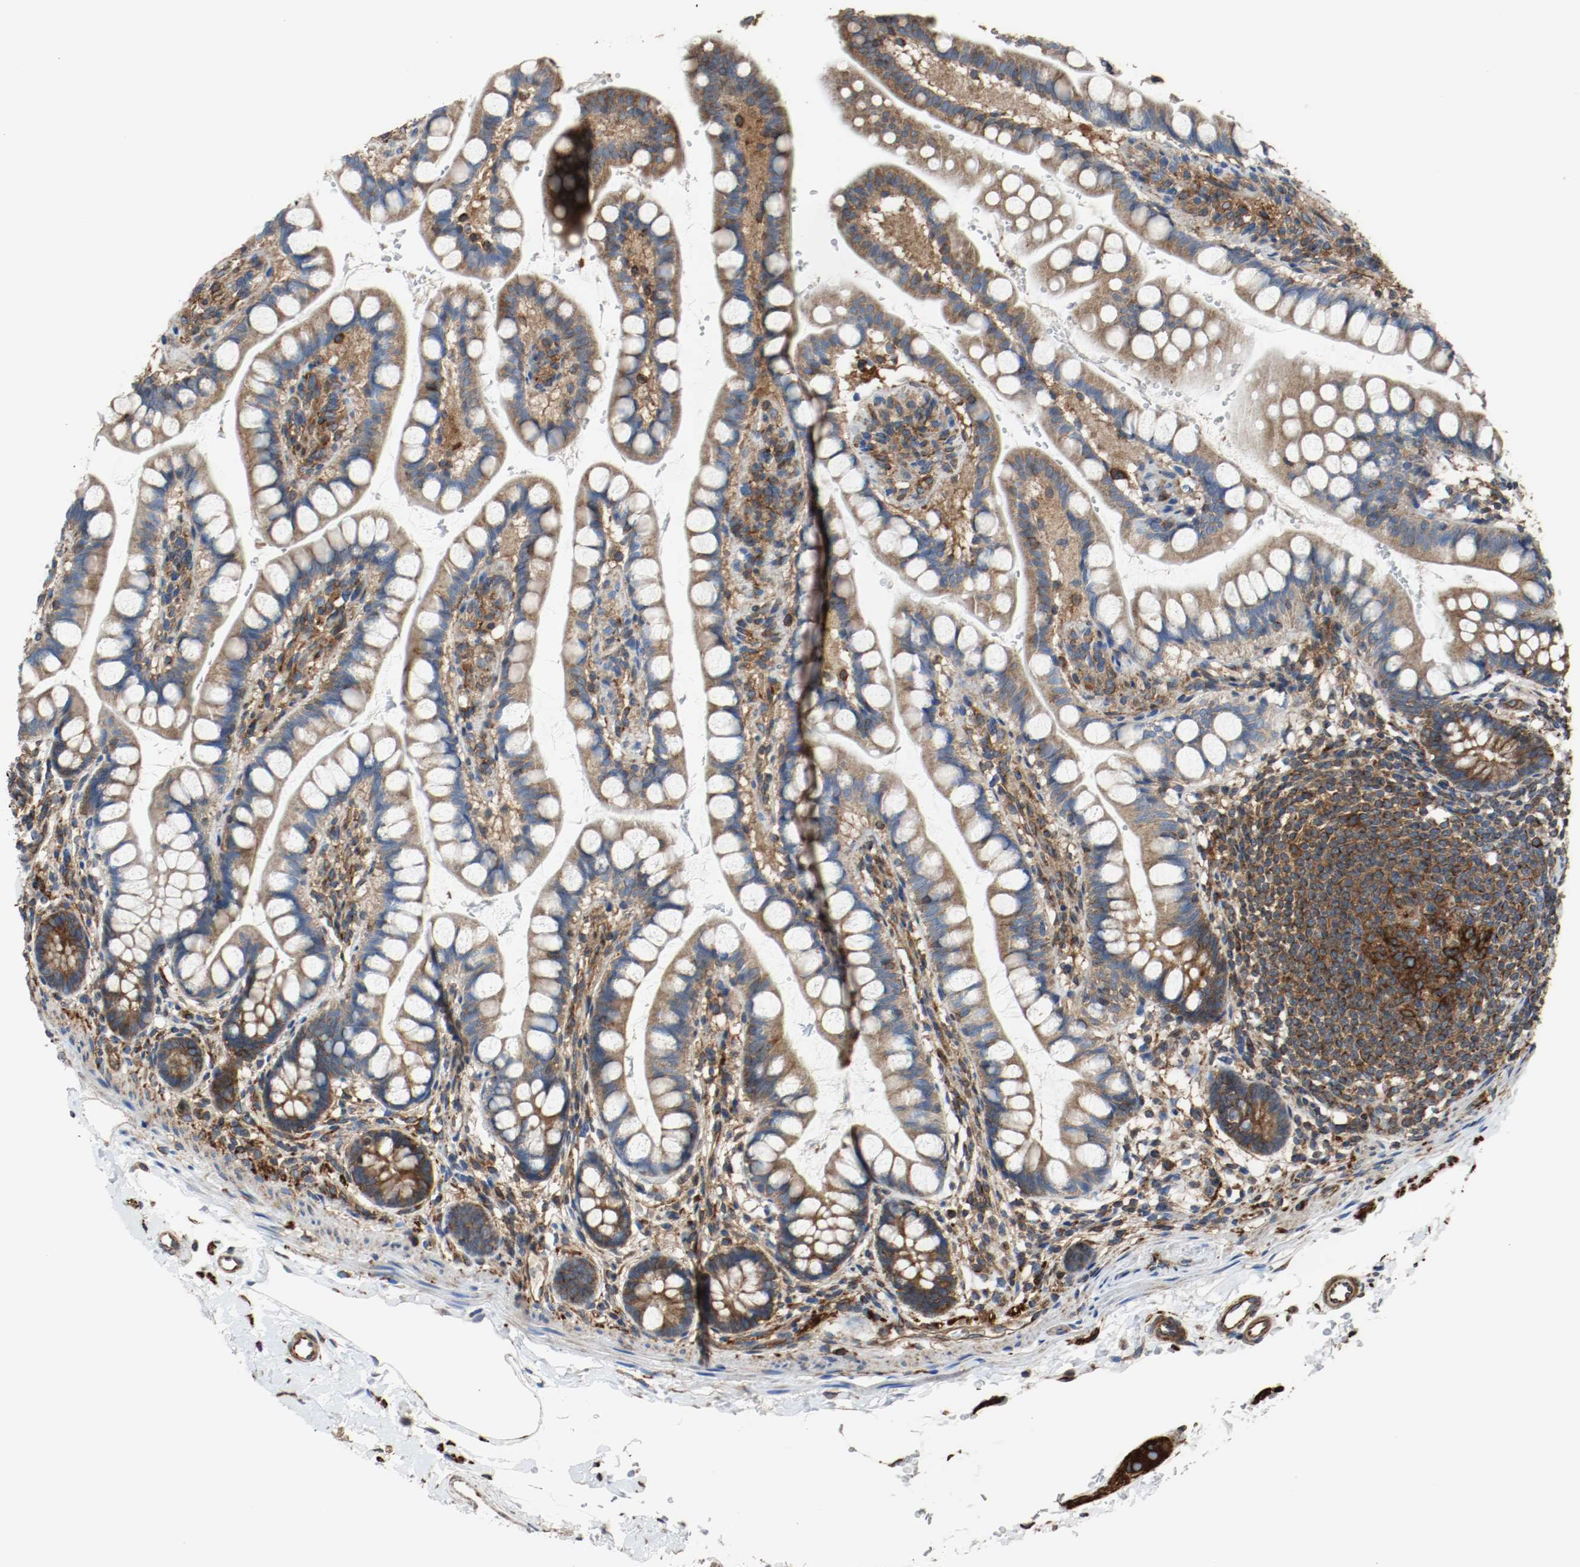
{"staining": {"intensity": "moderate", "quantity": ">75%", "location": "cytoplasmic/membranous"}, "tissue": "small intestine", "cell_type": "Glandular cells", "image_type": "normal", "snomed": [{"axis": "morphology", "description": "Normal tissue, NOS"}, {"axis": "topography", "description": "Small intestine"}], "caption": "Glandular cells exhibit medium levels of moderate cytoplasmic/membranous positivity in approximately >75% of cells in normal human small intestine.", "gene": "TUBA3D", "patient": {"sex": "female", "age": 58}}